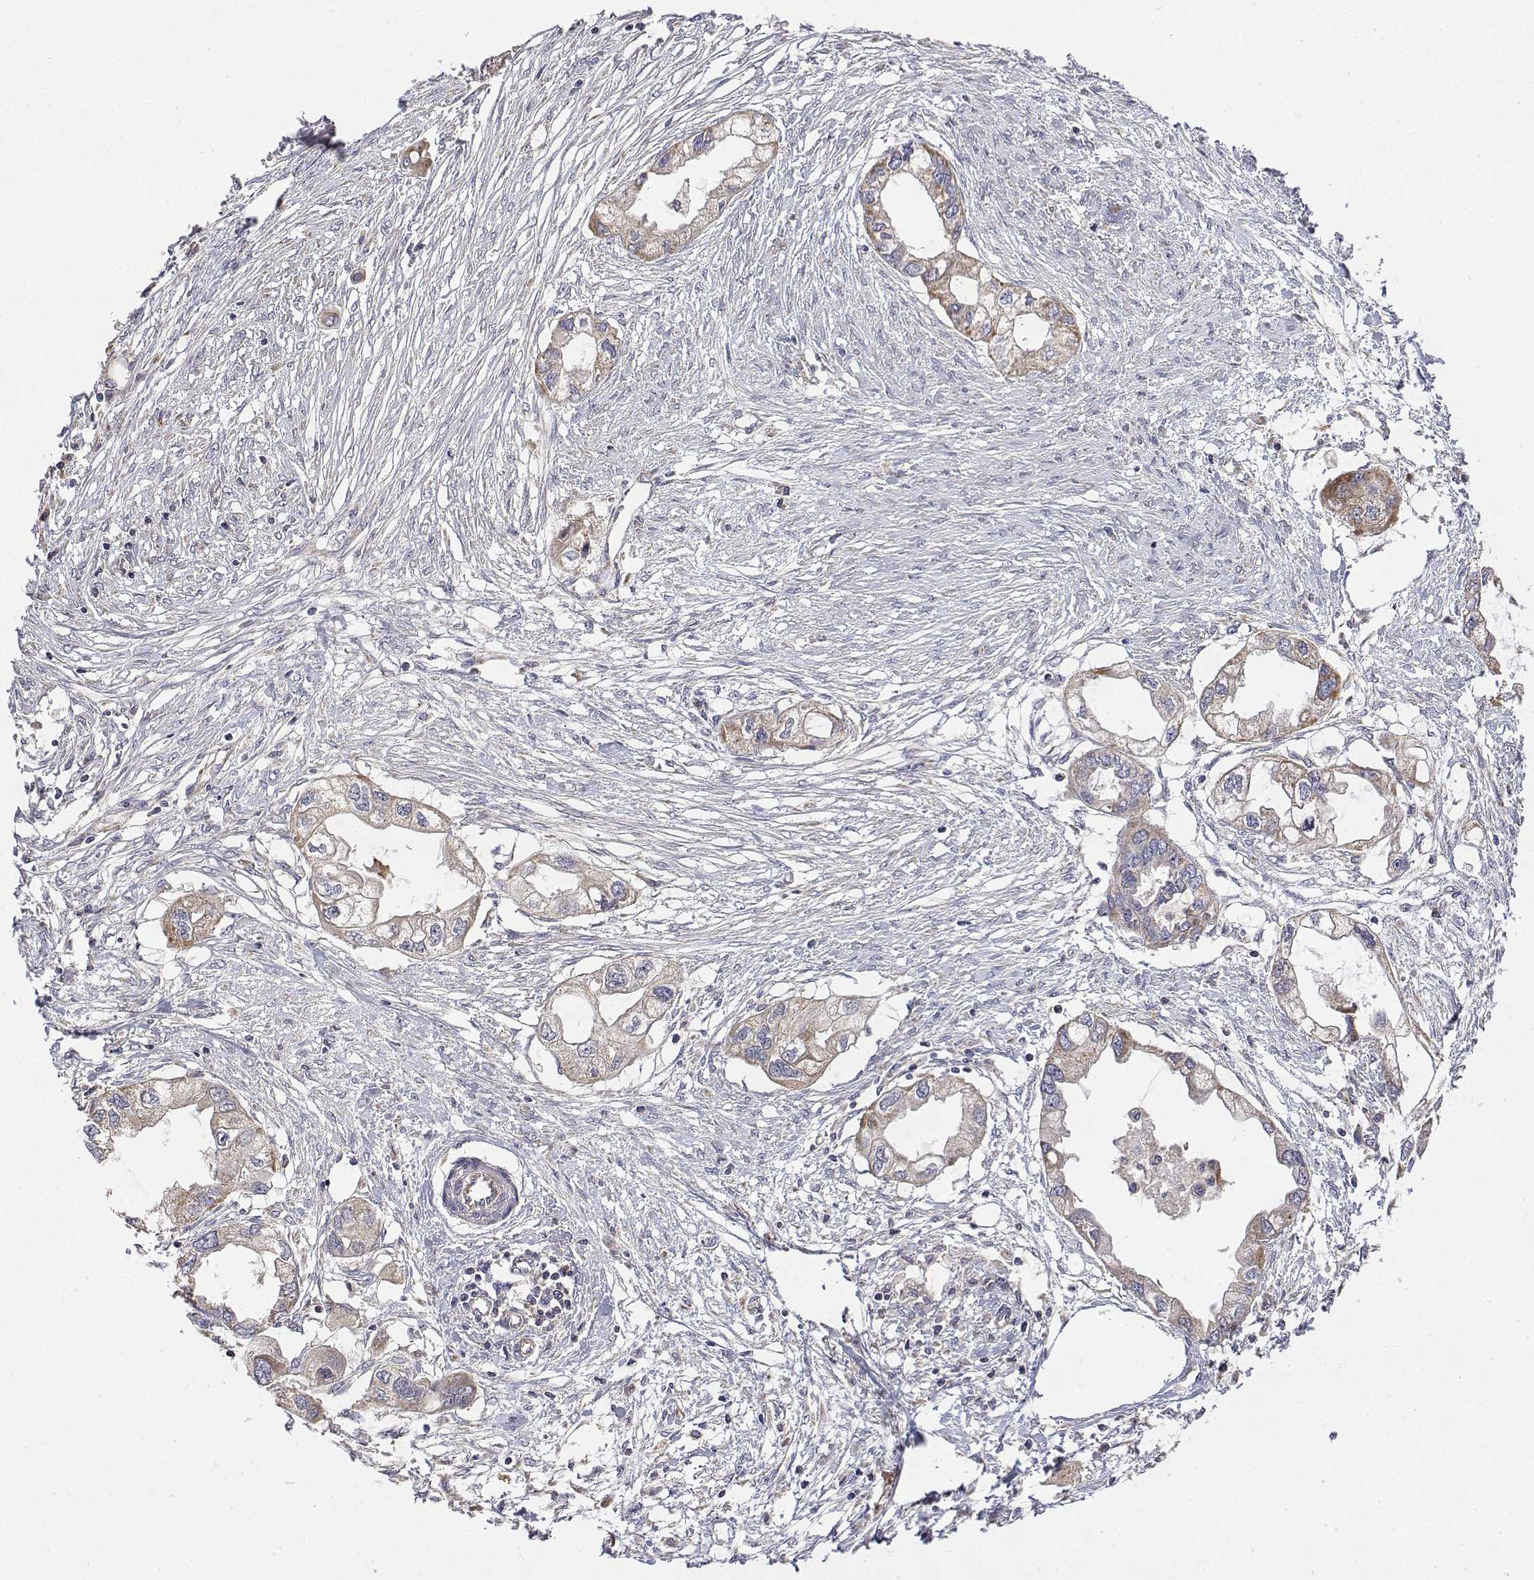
{"staining": {"intensity": "weak", "quantity": ">75%", "location": "cytoplasmic/membranous"}, "tissue": "endometrial cancer", "cell_type": "Tumor cells", "image_type": "cancer", "snomed": [{"axis": "morphology", "description": "Adenocarcinoma, NOS"}, {"axis": "morphology", "description": "Adenocarcinoma, metastatic, NOS"}, {"axis": "topography", "description": "Adipose tissue"}, {"axis": "topography", "description": "Endometrium"}], "caption": "Protein staining of endometrial cancer (adenocarcinoma) tissue reveals weak cytoplasmic/membranous expression in about >75% of tumor cells.", "gene": "GADD45GIP1", "patient": {"sex": "female", "age": 67}}